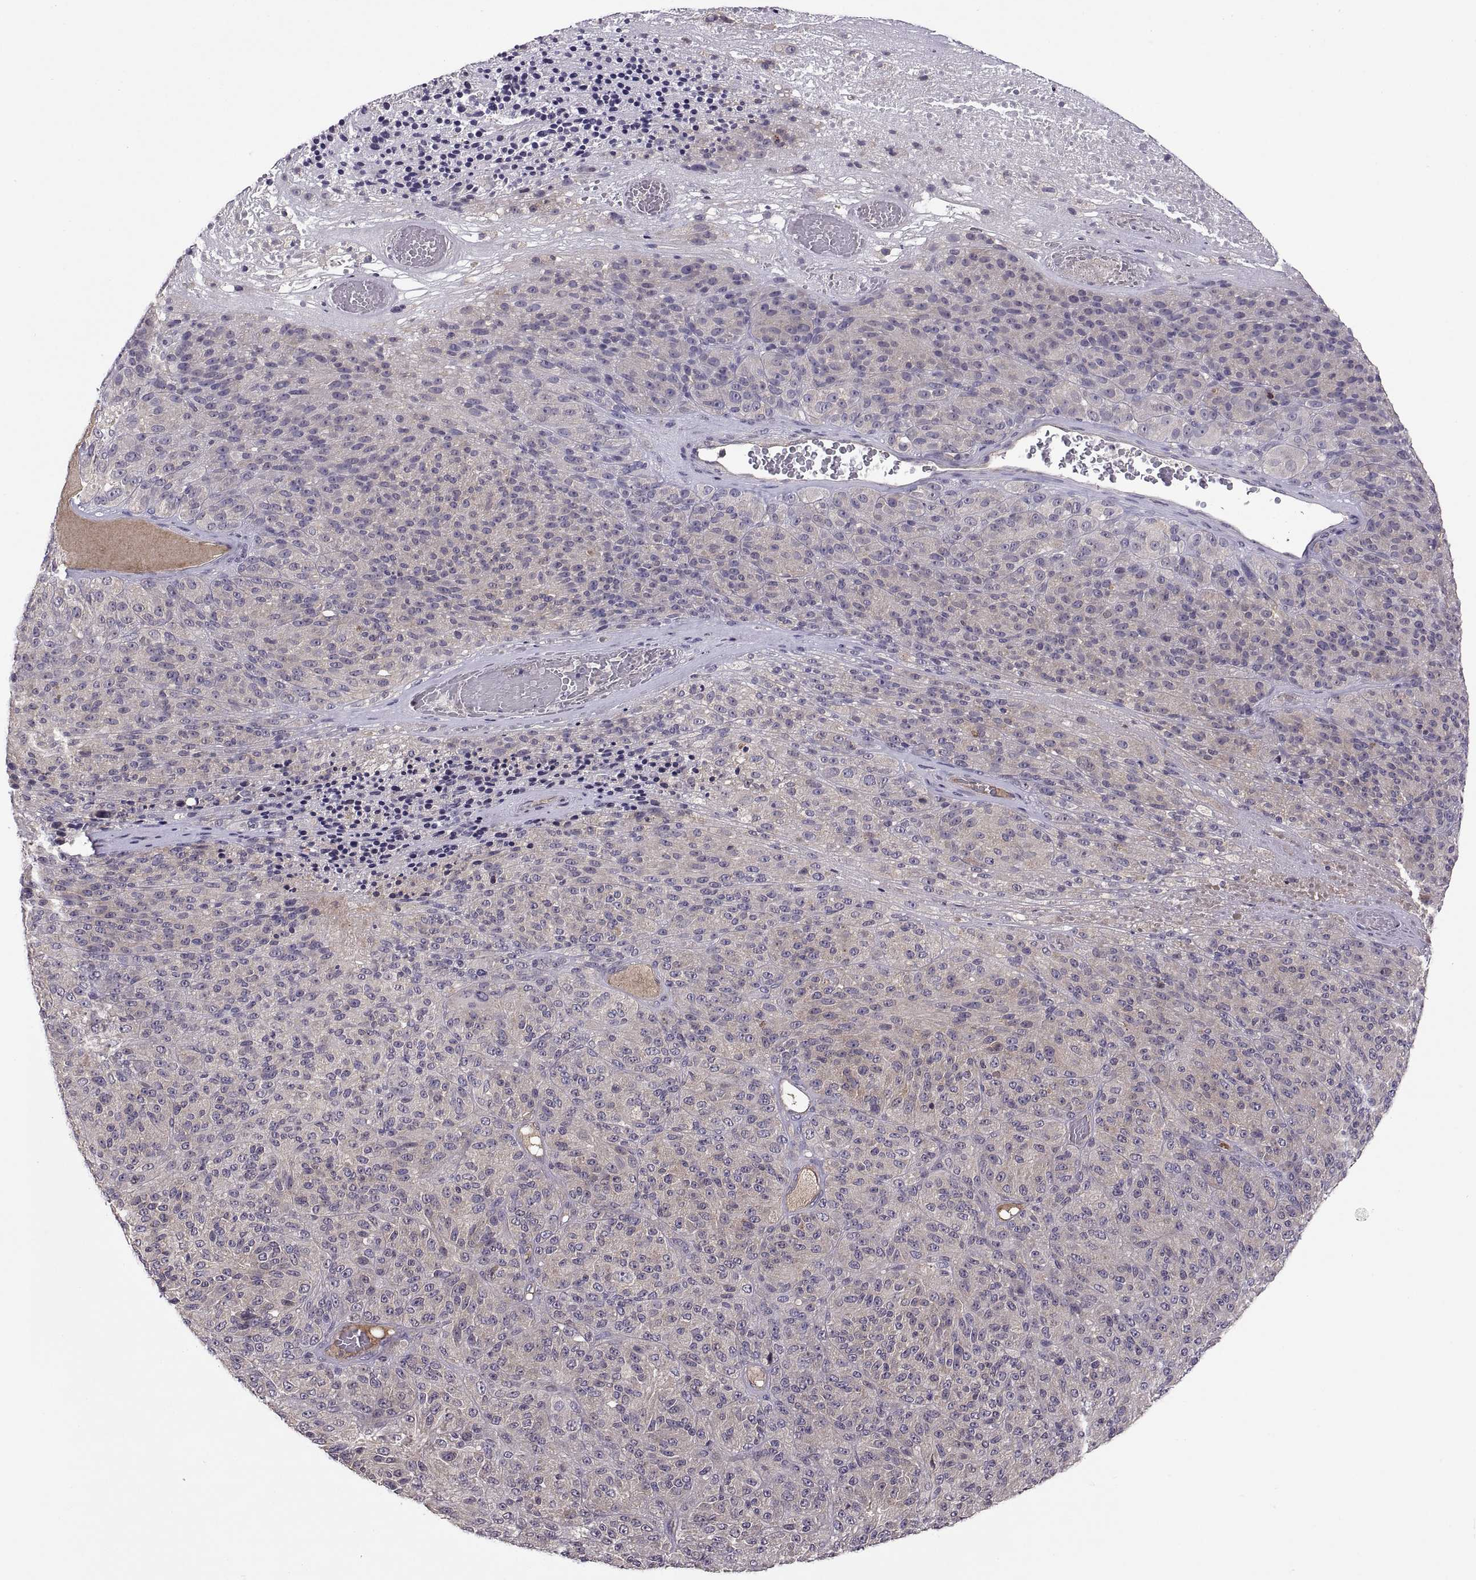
{"staining": {"intensity": "negative", "quantity": "none", "location": "none"}, "tissue": "melanoma", "cell_type": "Tumor cells", "image_type": "cancer", "snomed": [{"axis": "morphology", "description": "Malignant melanoma, Metastatic site"}, {"axis": "topography", "description": "Brain"}], "caption": "Human melanoma stained for a protein using immunohistochemistry (IHC) exhibits no expression in tumor cells.", "gene": "NMNAT2", "patient": {"sex": "female", "age": 56}}